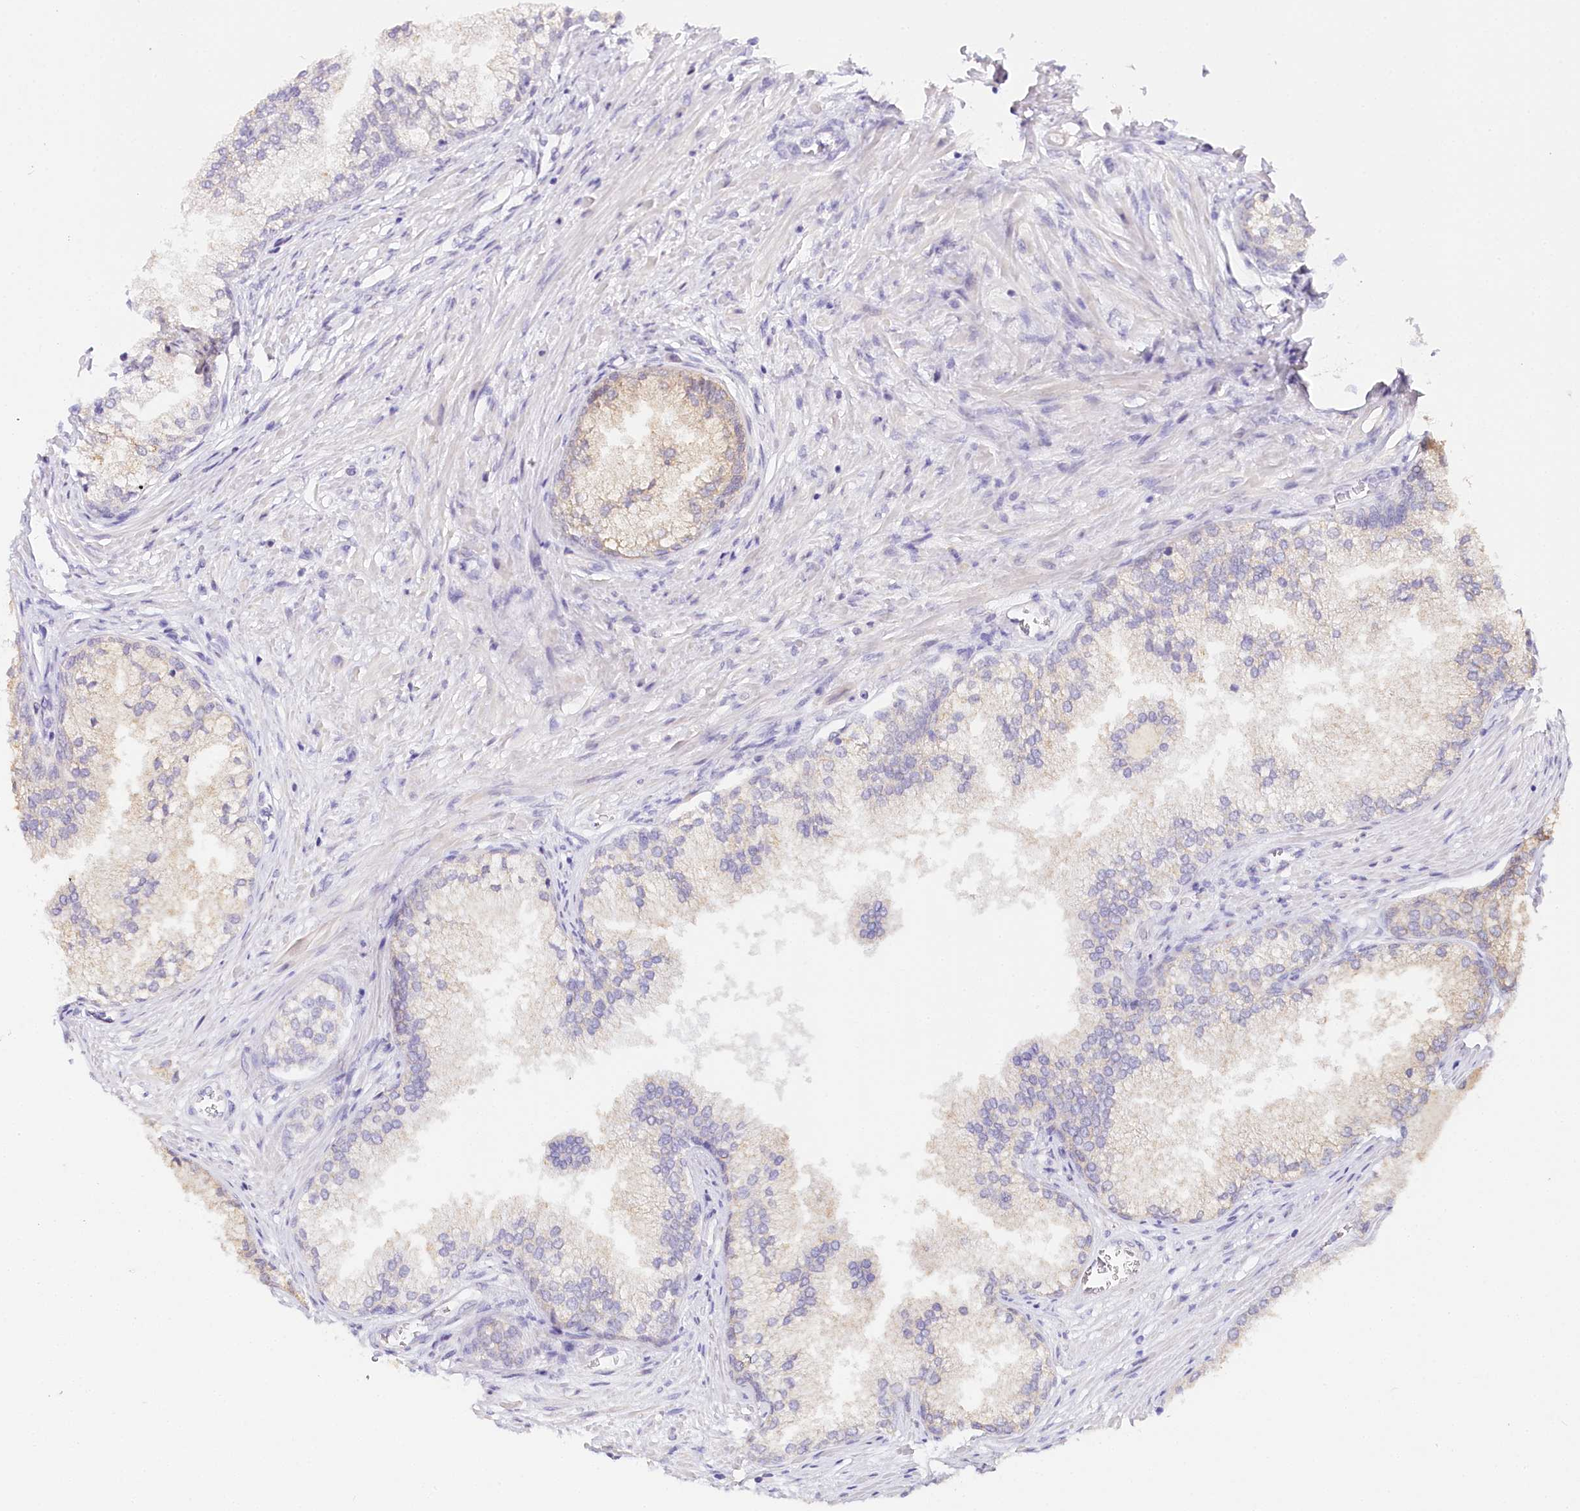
{"staining": {"intensity": "weak", "quantity": "<25%", "location": "cytoplasmic/membranous"}, "tissue": "prostate cancer", "cell_type": "Tumor cells", "image_type": "cancer", "snomed": [{"axis": "morphology", "description": "Adenocarcinoma, High grade"}, {"axis": "topography", "description": "Prostate"}], "caption": "A photomicrograph of high-grade adenocarcinoma (prostate) stained for a protein exhibits no brown staining in tumor cells.", "gene": "TP53", "patient": {"sex": "male", "age": 69}}